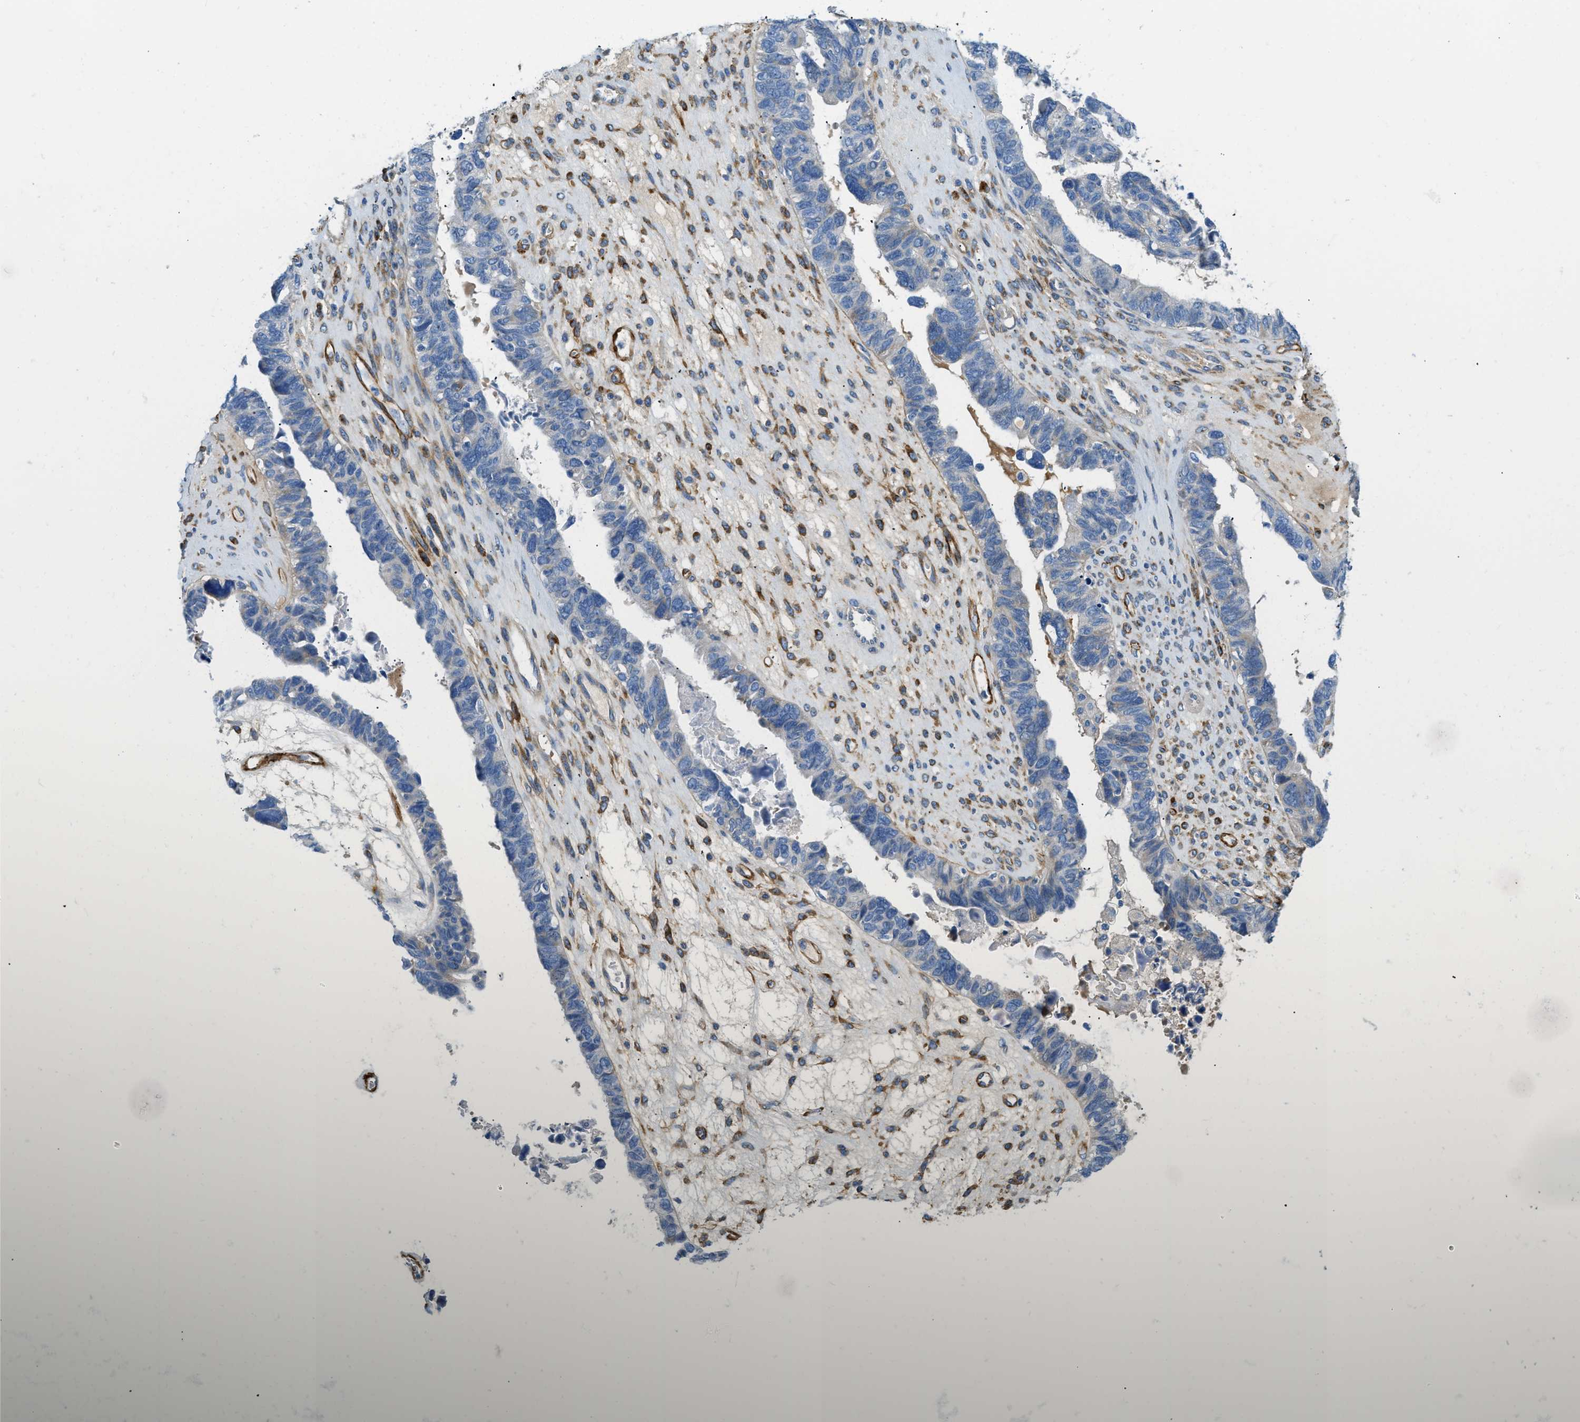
{"staining": {"intensity": "negative", "quantity": "none", "location": "none"}, "tissue": "ovarian cancer", "cell_type": "Tumor cells", "image_type": "cancer", "snomed": [{"axis": "morphology", "description": "Cystadenocarcinoma, serous, NOS"}, {"axis": "topography", "description": "Ovary"}], "caption": "Image shows no protein staining in tumor cells of serous cystadenocarcinoma (ovarian) tissue.", "gene": "COL15A1", "patient": {"sex": "female", "age": 79}}